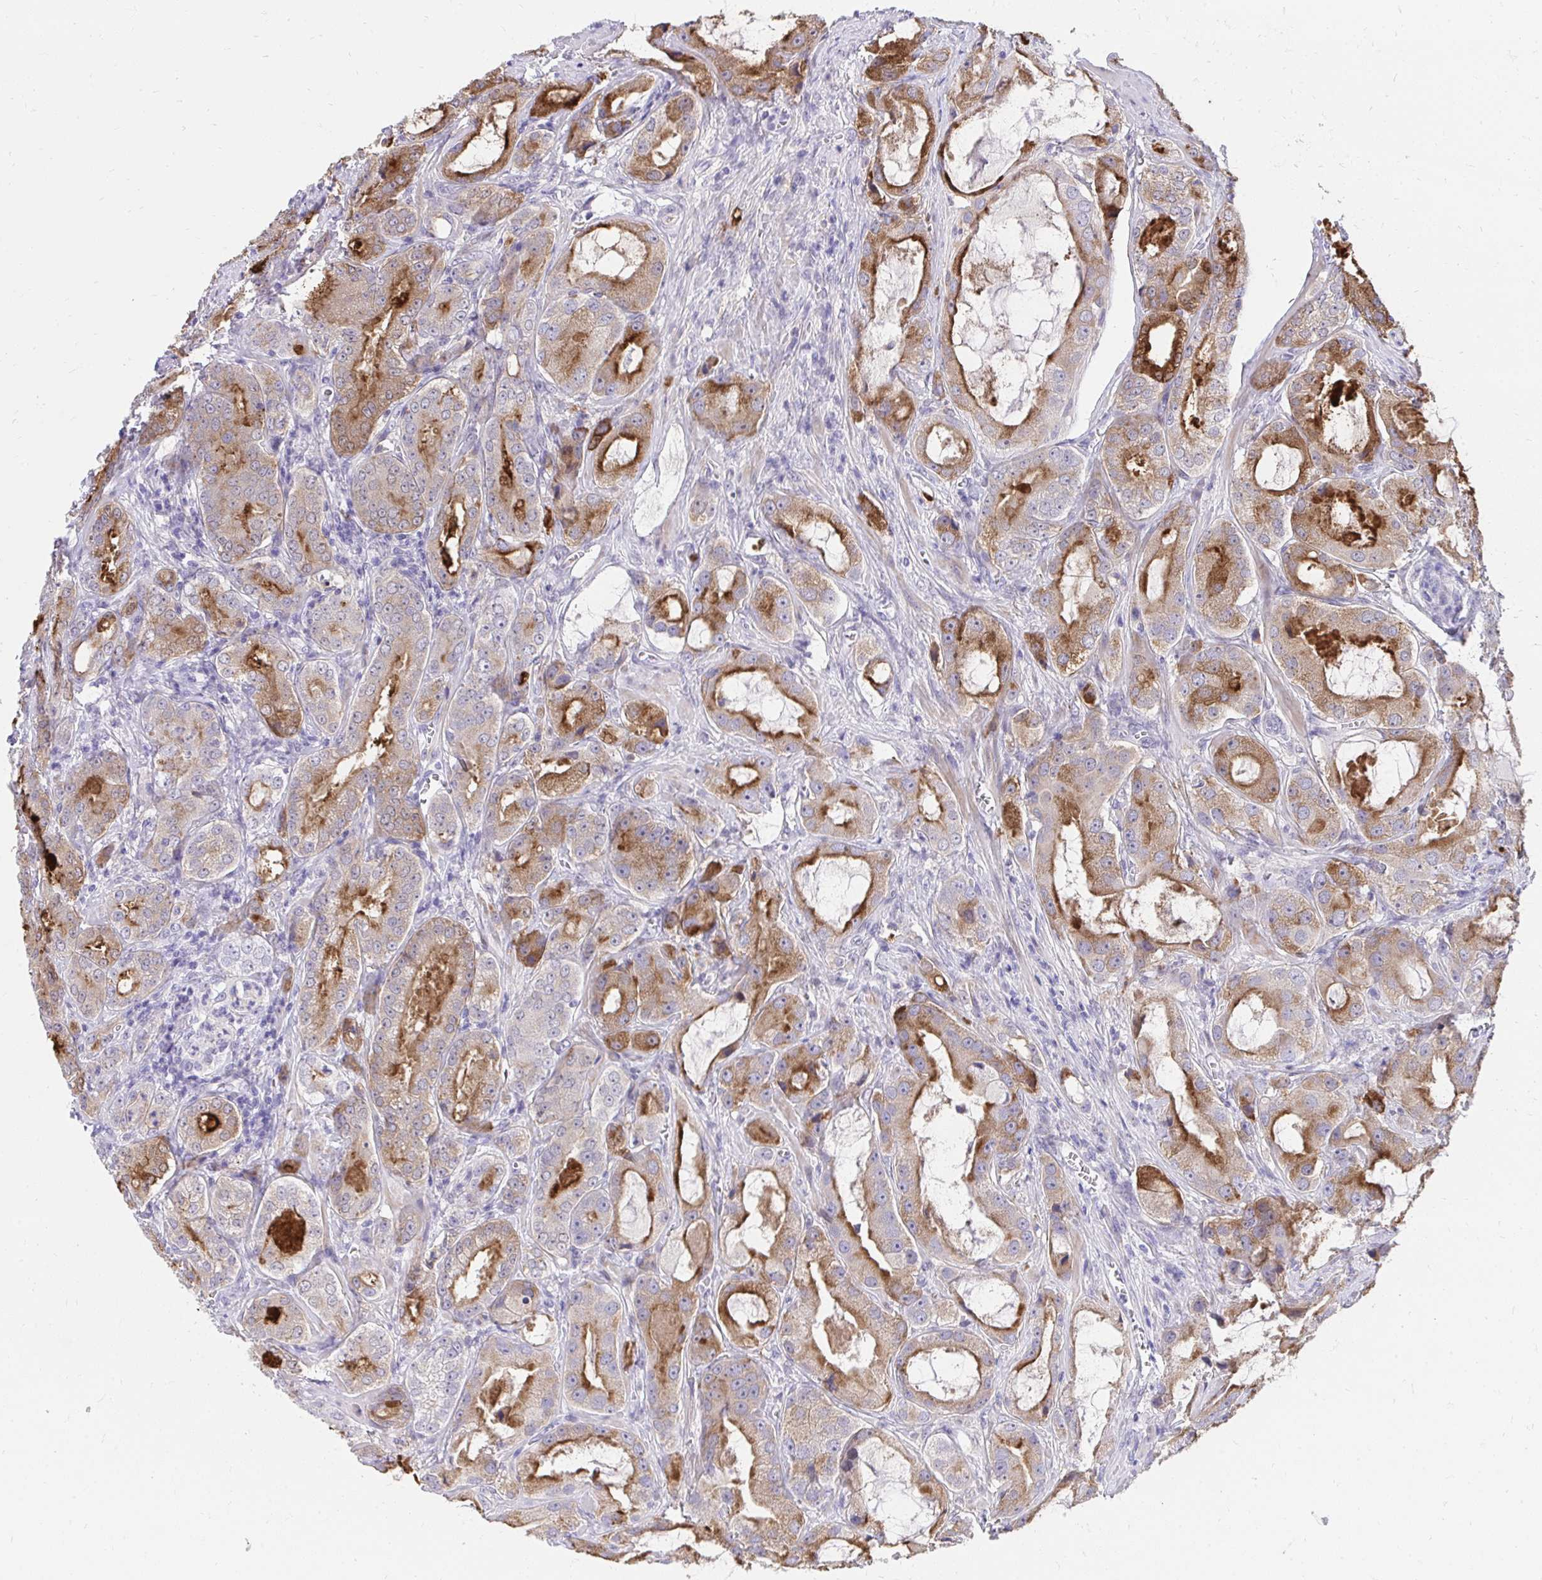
{"staining": {"intensity": "strong", "quantity": ">75%", "location": "cytoplasmic/membranous"}, "tissue": "prostate cancer", "cell_type": "Tumor cells", "image_type": "cancer", "snomed": [{"axis": "morphology", "description": "Adenocarcinoma, High grade"}, {"axis": "topography", "description": "Prostate"}], "caption": "Prostate cancer (adenocarcinoma (high-grade)) tissue demonstrates strong cytoplasmic/membranous staining in about >75% of tumor cells", "gene": "KLK1", "patient": {"sex": "male", "age": 64}}